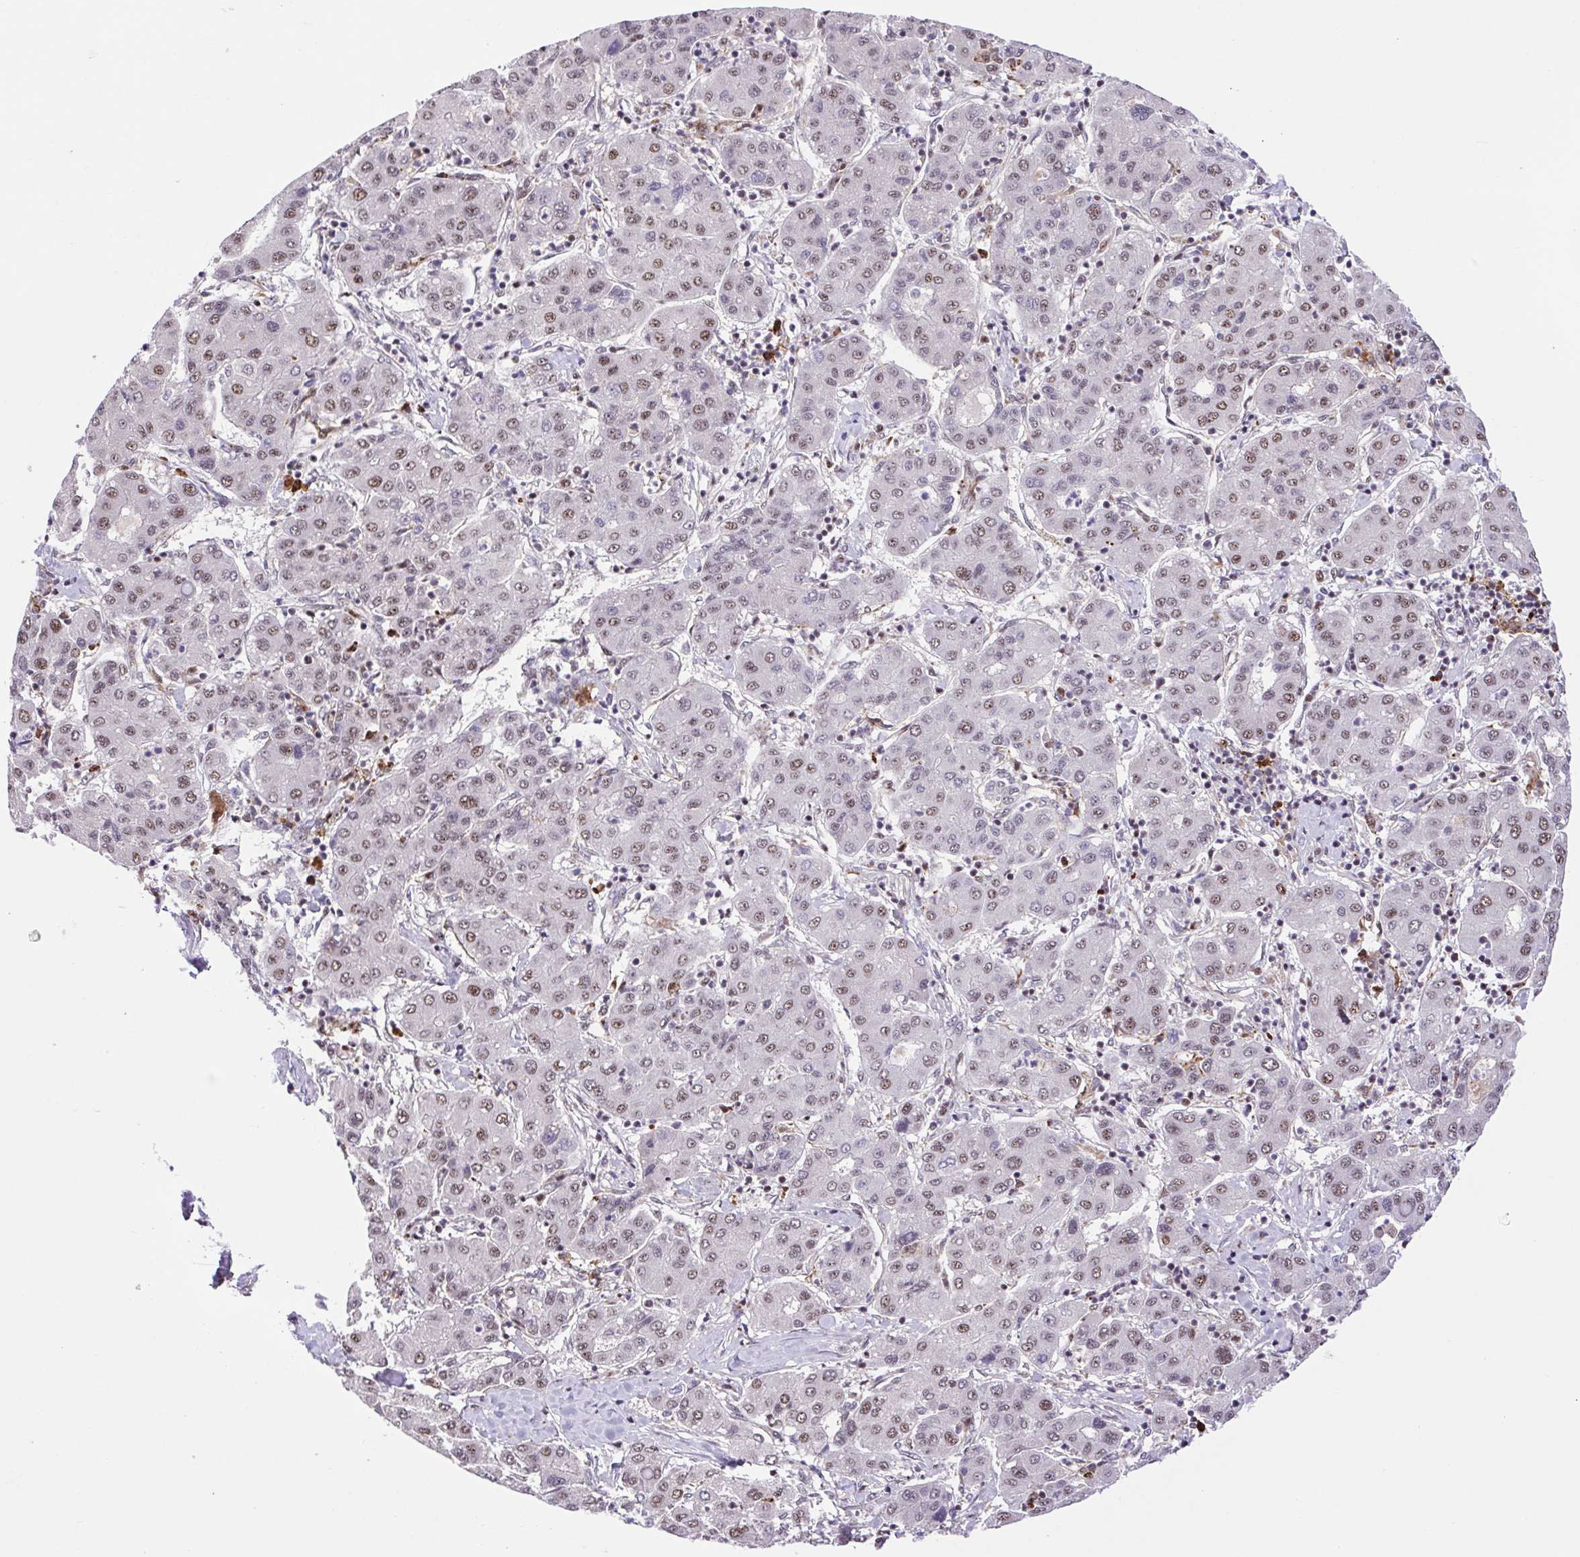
{"staining": {"intensity": "weak", "quantity": ">75%", "location": "nuclear"}, "tissue": "liver cancer", "cell_type": "Tumor cells", "image_type": "cancer", "snomed": [{"axis": "morphology", "description": "Carcinoma, Hepatocellular, NOS"}, {"axis": "topography", "description": "Liver"}], "caption": "Protein staining of liver hepatocellular carcinoma tissue shows weak nuclear expression in about >75% of tumor cells.", "gene": "ERG", "patient": {"sex": "male", "age": 65}}